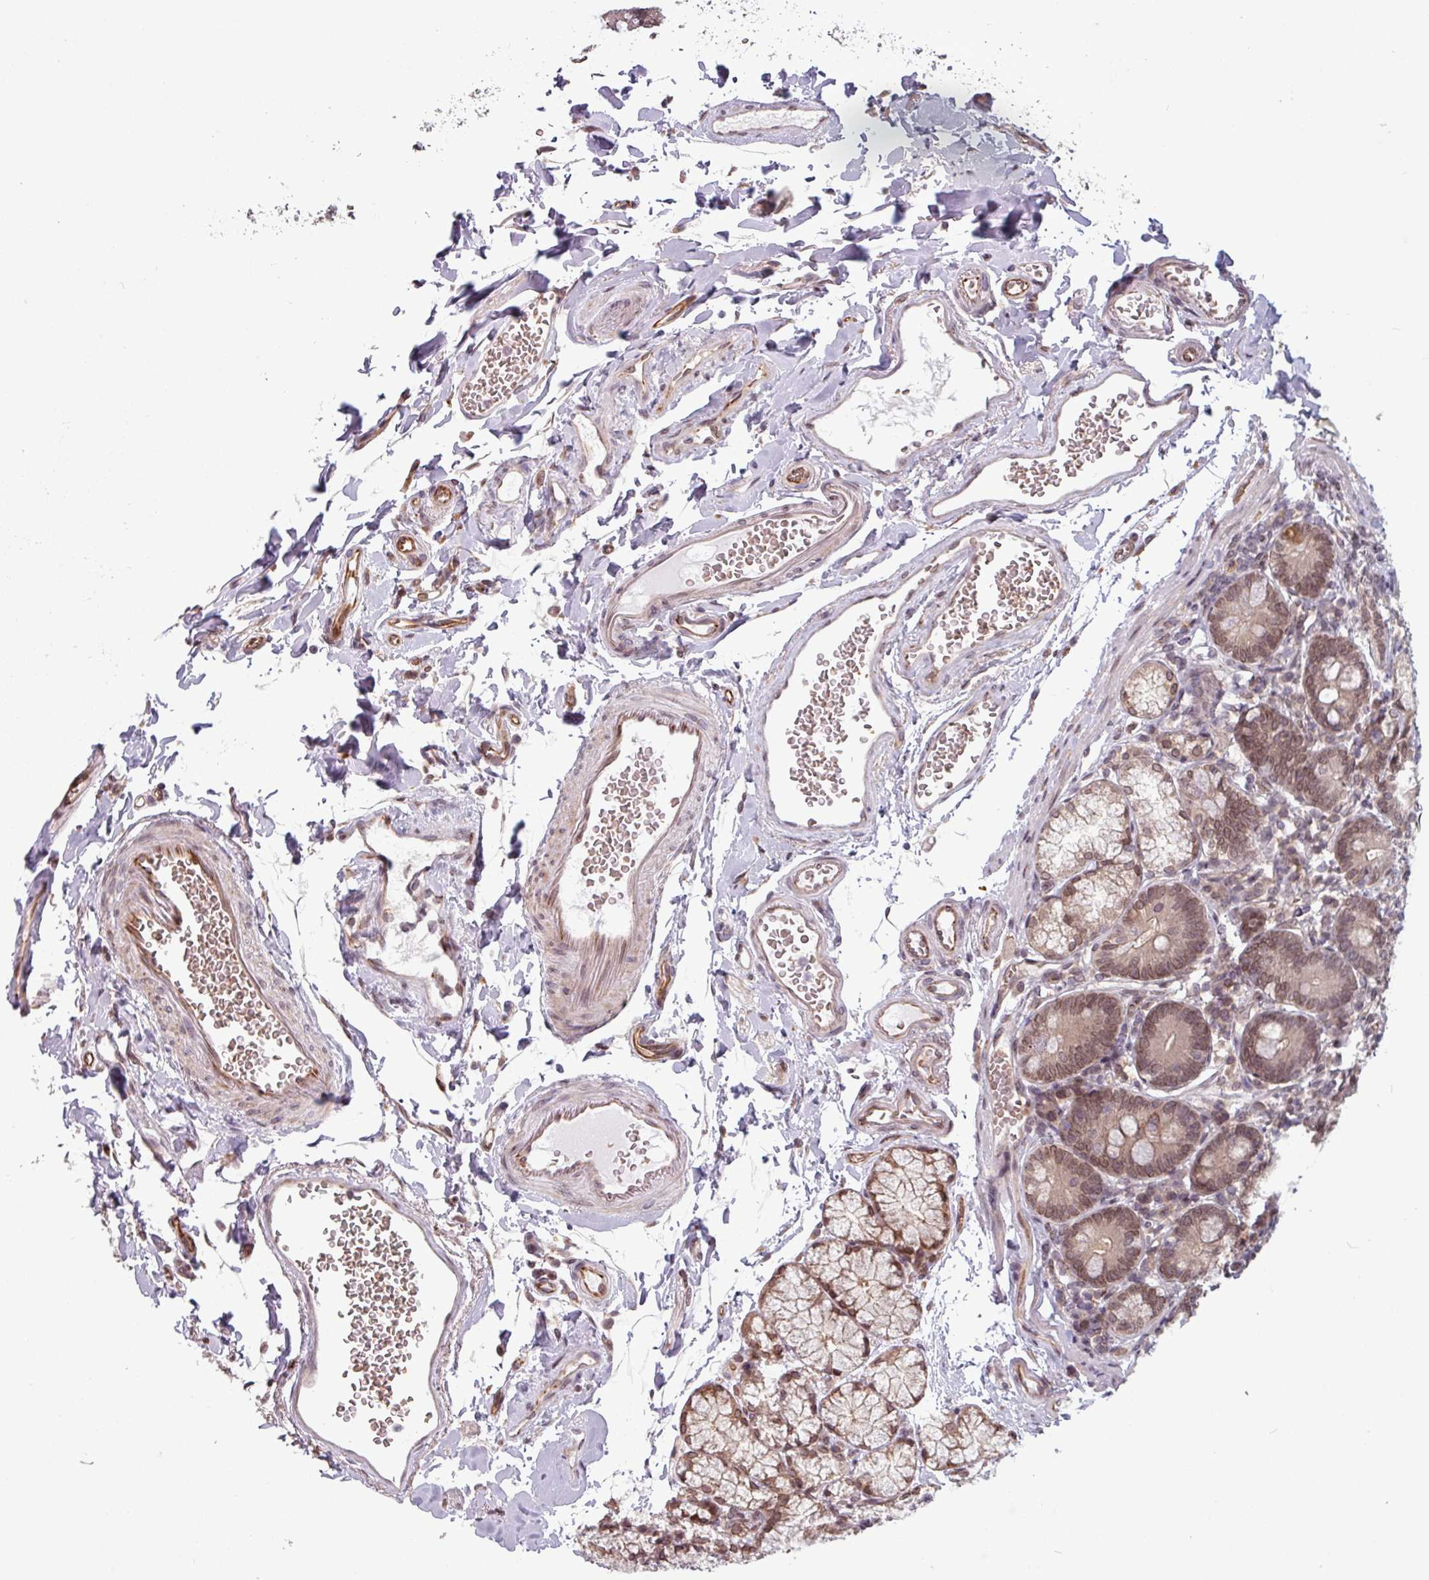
{"staining": {"intensity": "moderate", "quantity": ">75%", "location": "cytoplasmic/membranous,nuclear"}, "tissue": "duodenum", "cell_type": "Glandular cells", "image_type": "normal", "snomed": [{"axis": "morphology", "description": "Normal tissue, NOS"}, {"axis": "topography", "description": "Duodenum"}], "caption": "Brown immunohistochemical staining in unremarkable human duodenum shows moderate cytoplasmic/membranous,nuclear expression in approximately >75% of glandular cells. (Brightfield microscopy of DAB IHC at high magnification).", "gene": "RBM4B", "patient": {"sex": "female", "age": 67}}